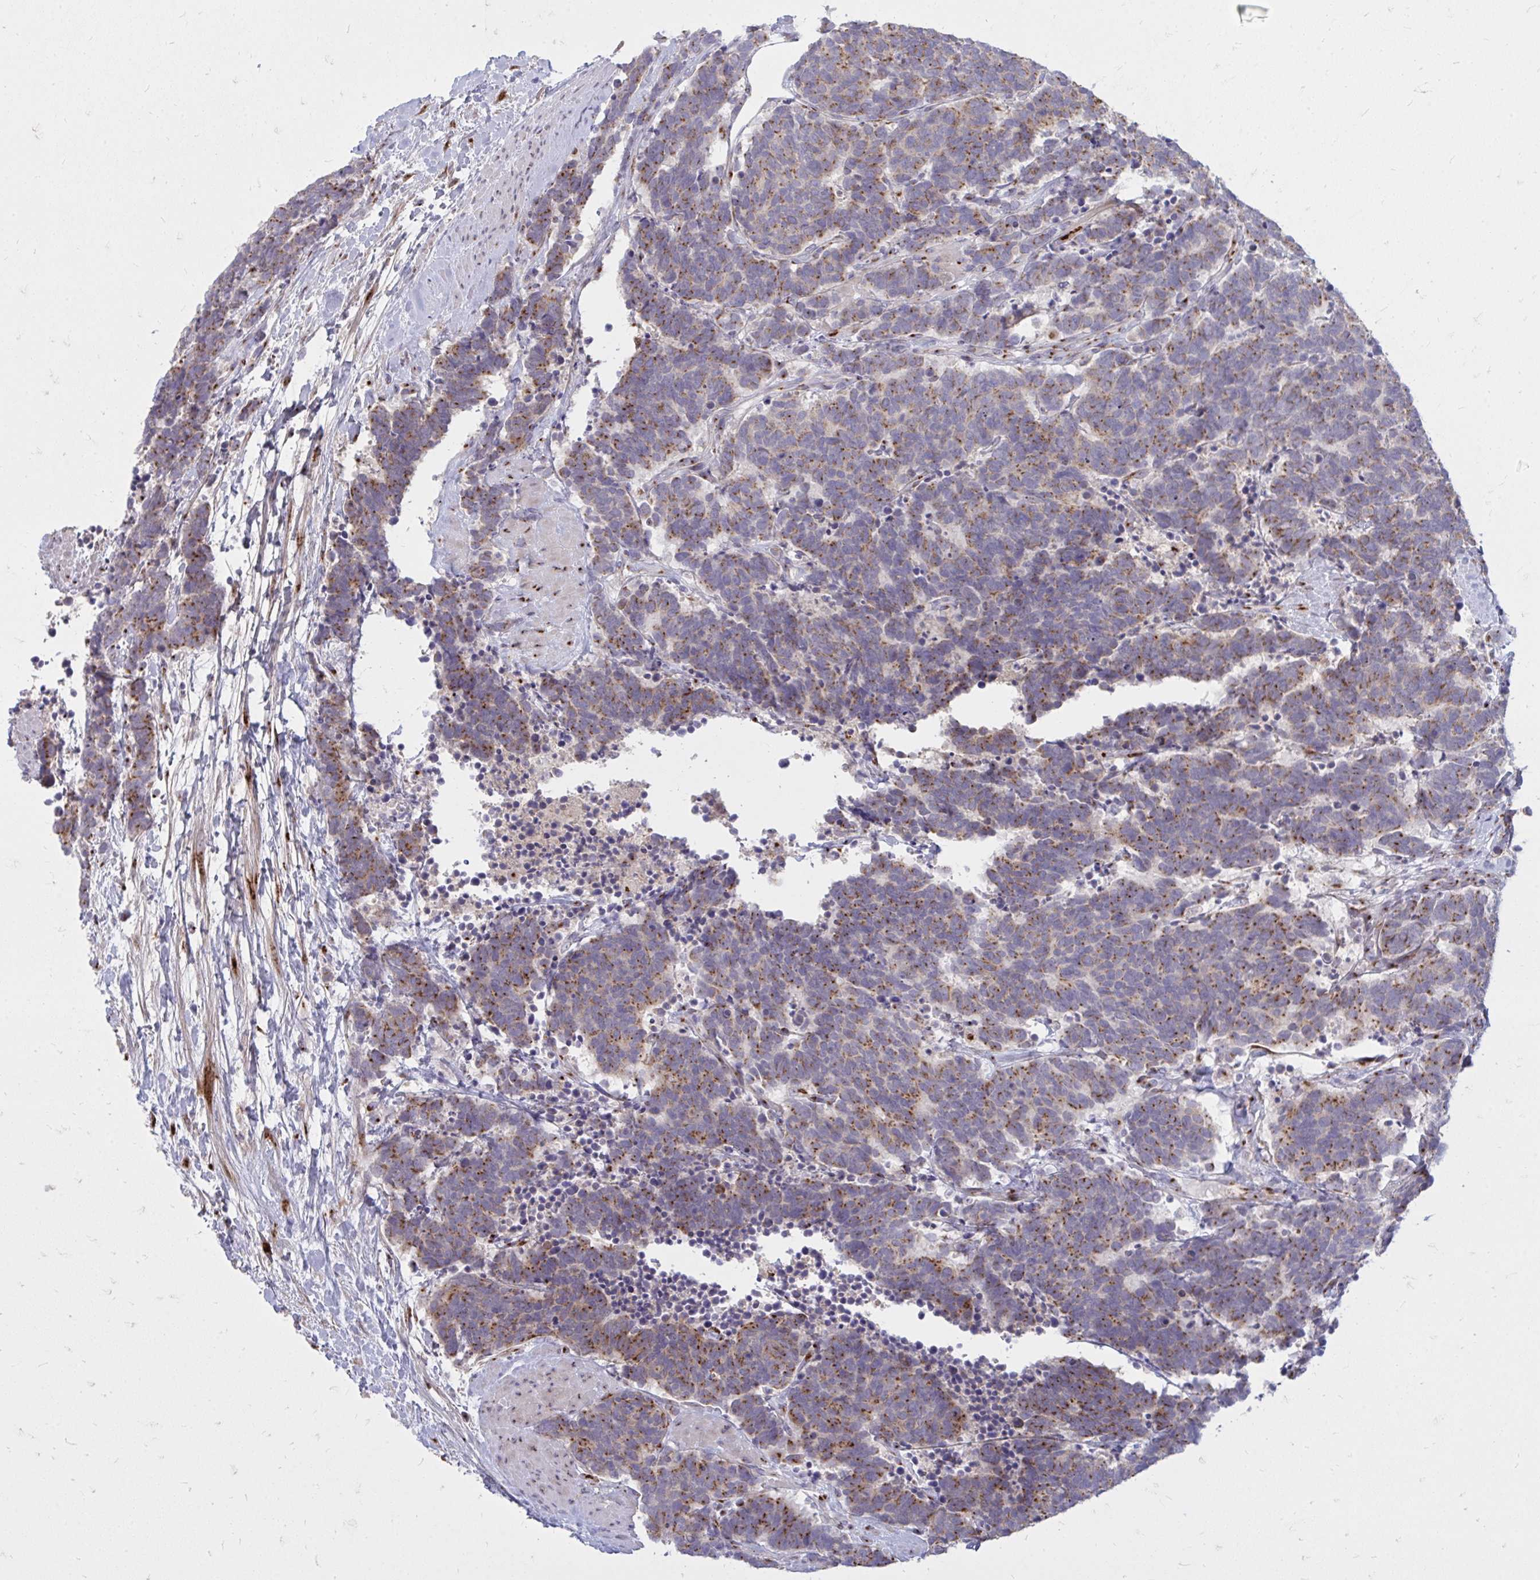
{"staining": {"intensity": "moderate", "quantity": ">75%", "location": "cytoplasmic/membranous"}, "tissue": "carcinoid", "cell_type": "Tumor cells", "image_type": "cancer", "snomed": [{"axis": "morphology", "description": "Carcinoma, NOS"}, {"axis": "morphology", "description": "Carcinoid, malignant, NOS"}, {"axis": "topography", "description": "Prostate"}], "caption": "Immunohistochemical staining of carcinoid exhibits moderate cytoplasmic/membranous protein expression in approximately >75% of tumor cells.", "gene": "RAB6B", "patient": {"sex": "male", "age": 57}}